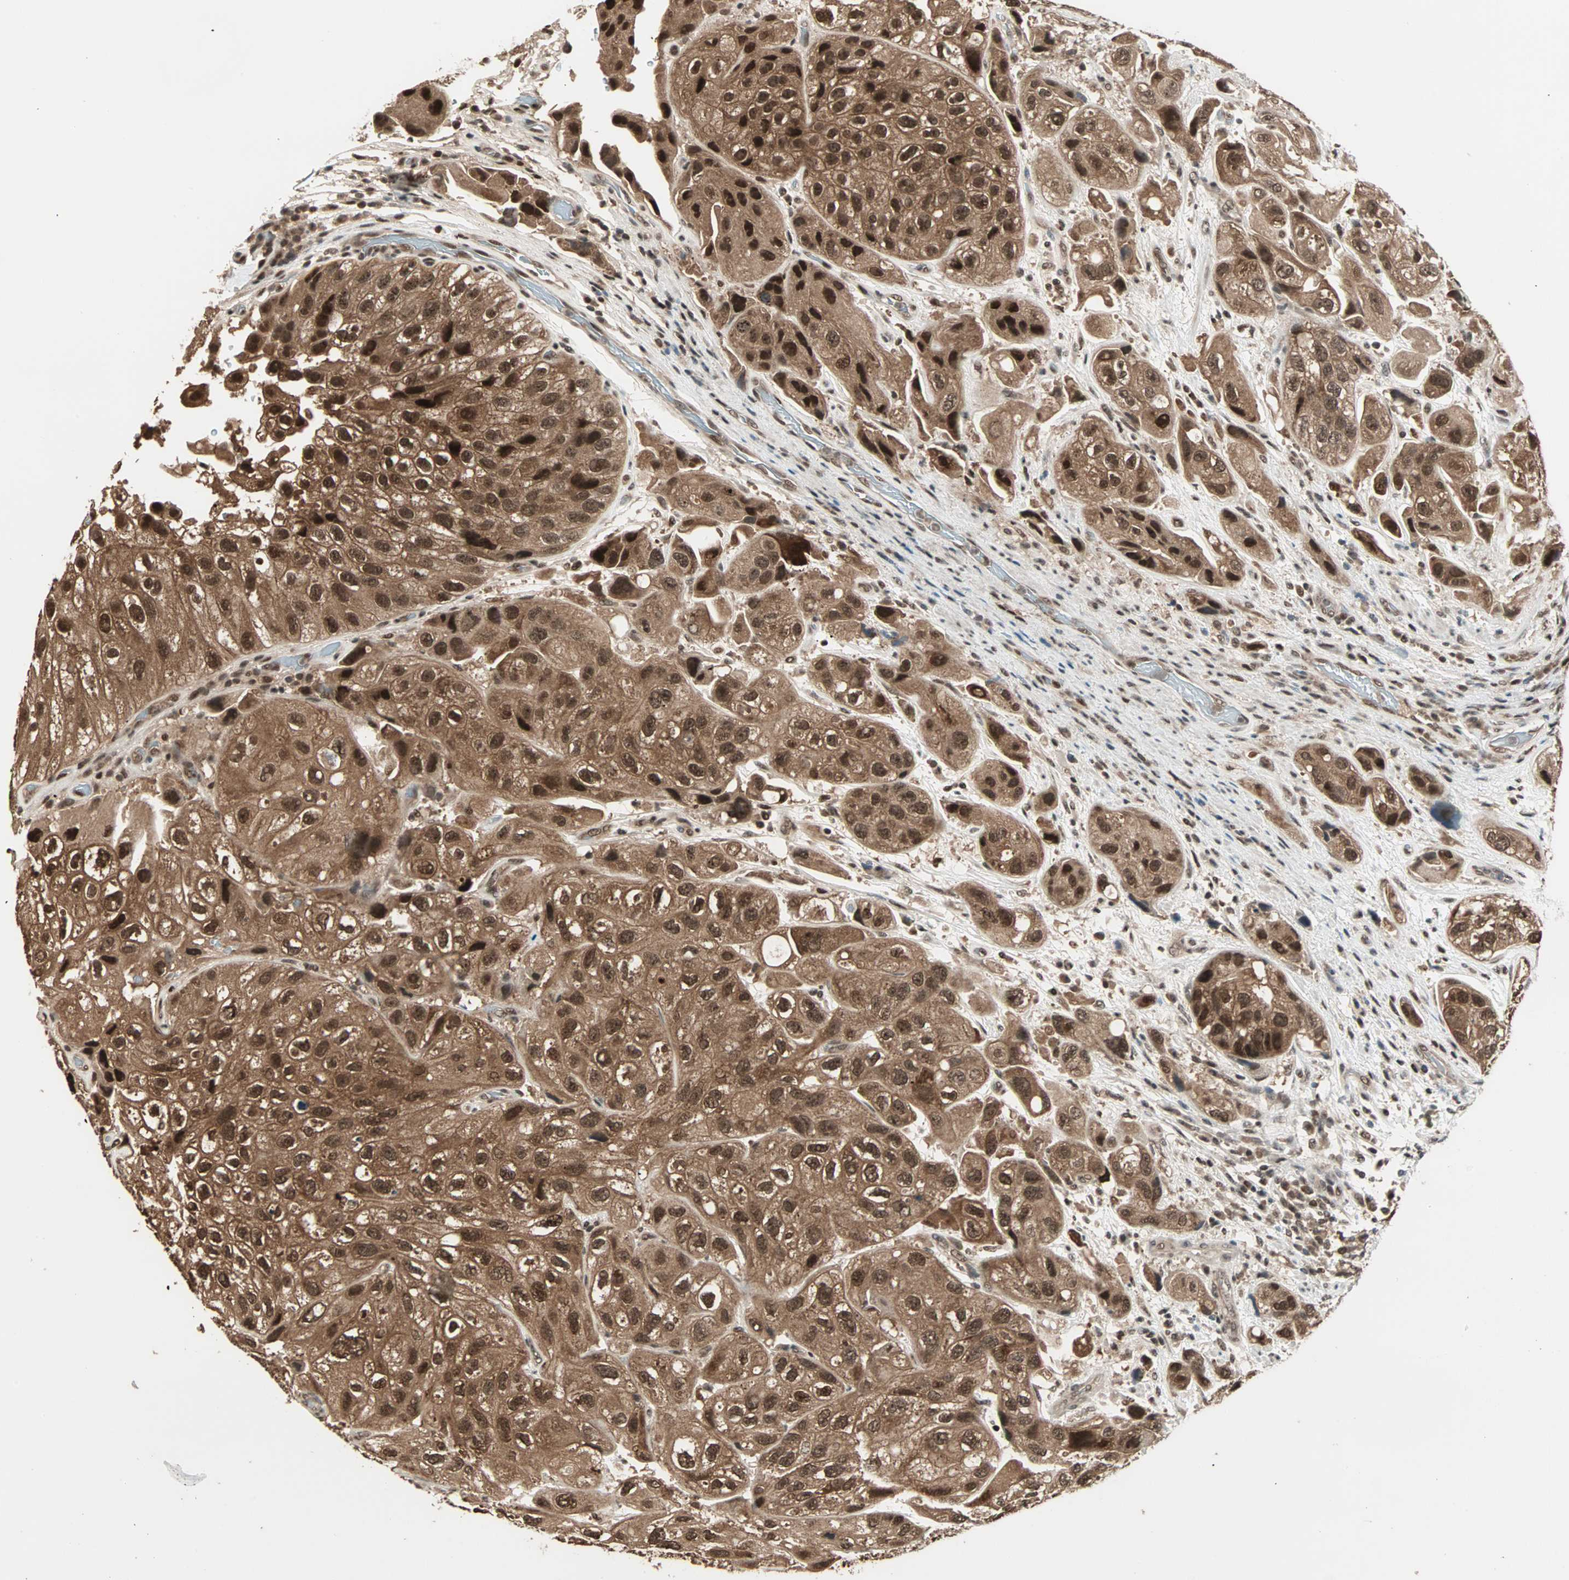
{"staining": {"intensity": "strong", "quantity": ">75%", "location": "cytoplasmic/membranous,nuclear"}, "tissue": "urothelial cancer", "cell_type": "Tumor cells", "image_type": "cancer", "snomed": [{"axis": "morphology", "description": "Urothelial carcinoma, High grade"}, {"axis": "topography", "description": "Urinary bladder"}], "caption": "Urothelial cancer stained with immunohistochemistry shows strong cytoplasmic/membranous and nuclear expression in approximately >75% of tumor cells. The protein of interest is shown in brown color, while the nuclei are stained blue.", "gene": "ZNF44", "patient": {"sex": "female", "age": 64}}